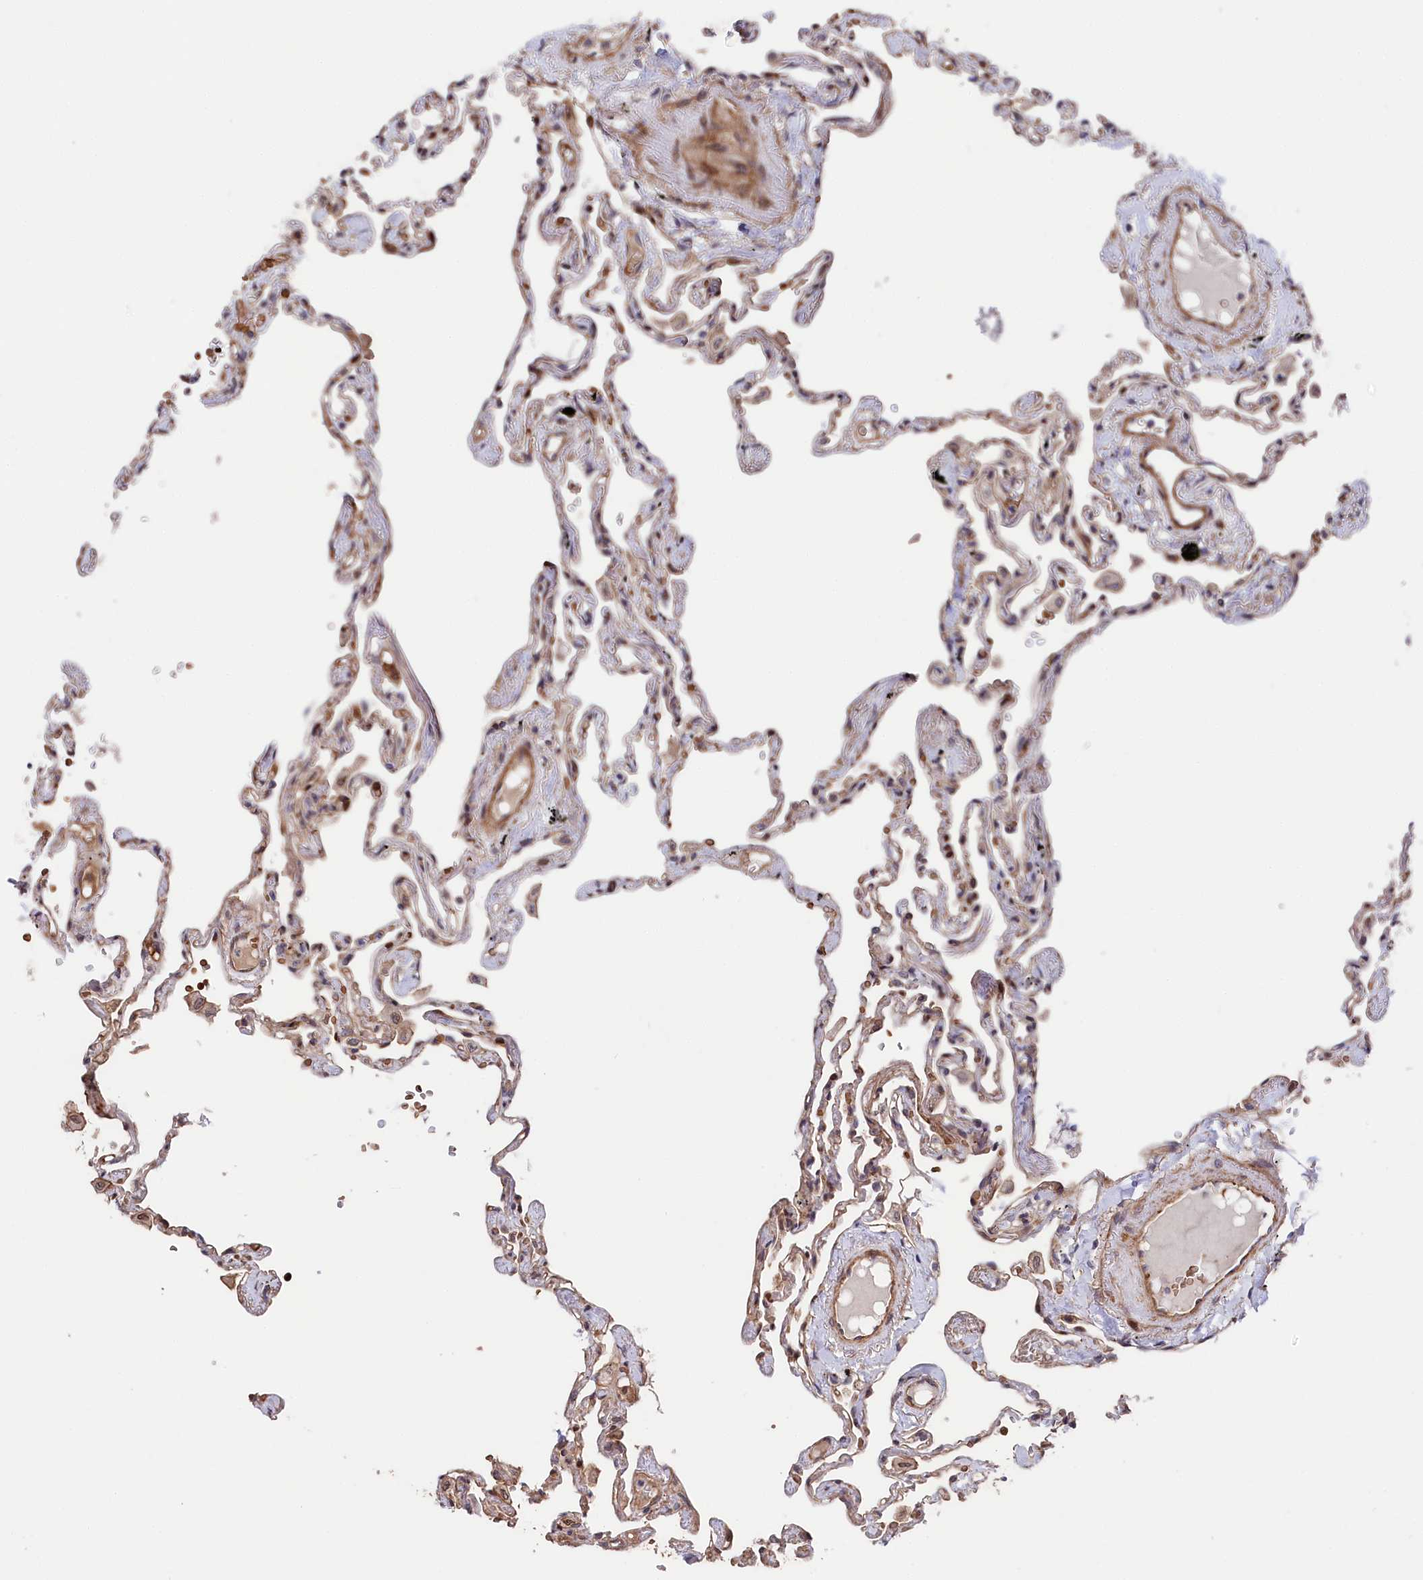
{"staining": {"intensity": "moderate", "quantity": "25%-75%", "location": "cytoplasmic/membranous"}, "tissue": "lung", "cell_type": "Alveolar cells", "image_type": "normal", "snomed": [{"axis": "morphology", "description": "Normal tissue, NOS"}, {"axis": "topography", "description": "Lung"}], "caption": "This is a micrograph of IHC staining of normal lung, which shows moderate staining in the cytoplasmic/membranous of alveolar cells.", "gene": "TNKS1BP1", "patient": {"sex": "female", "age": 67}}